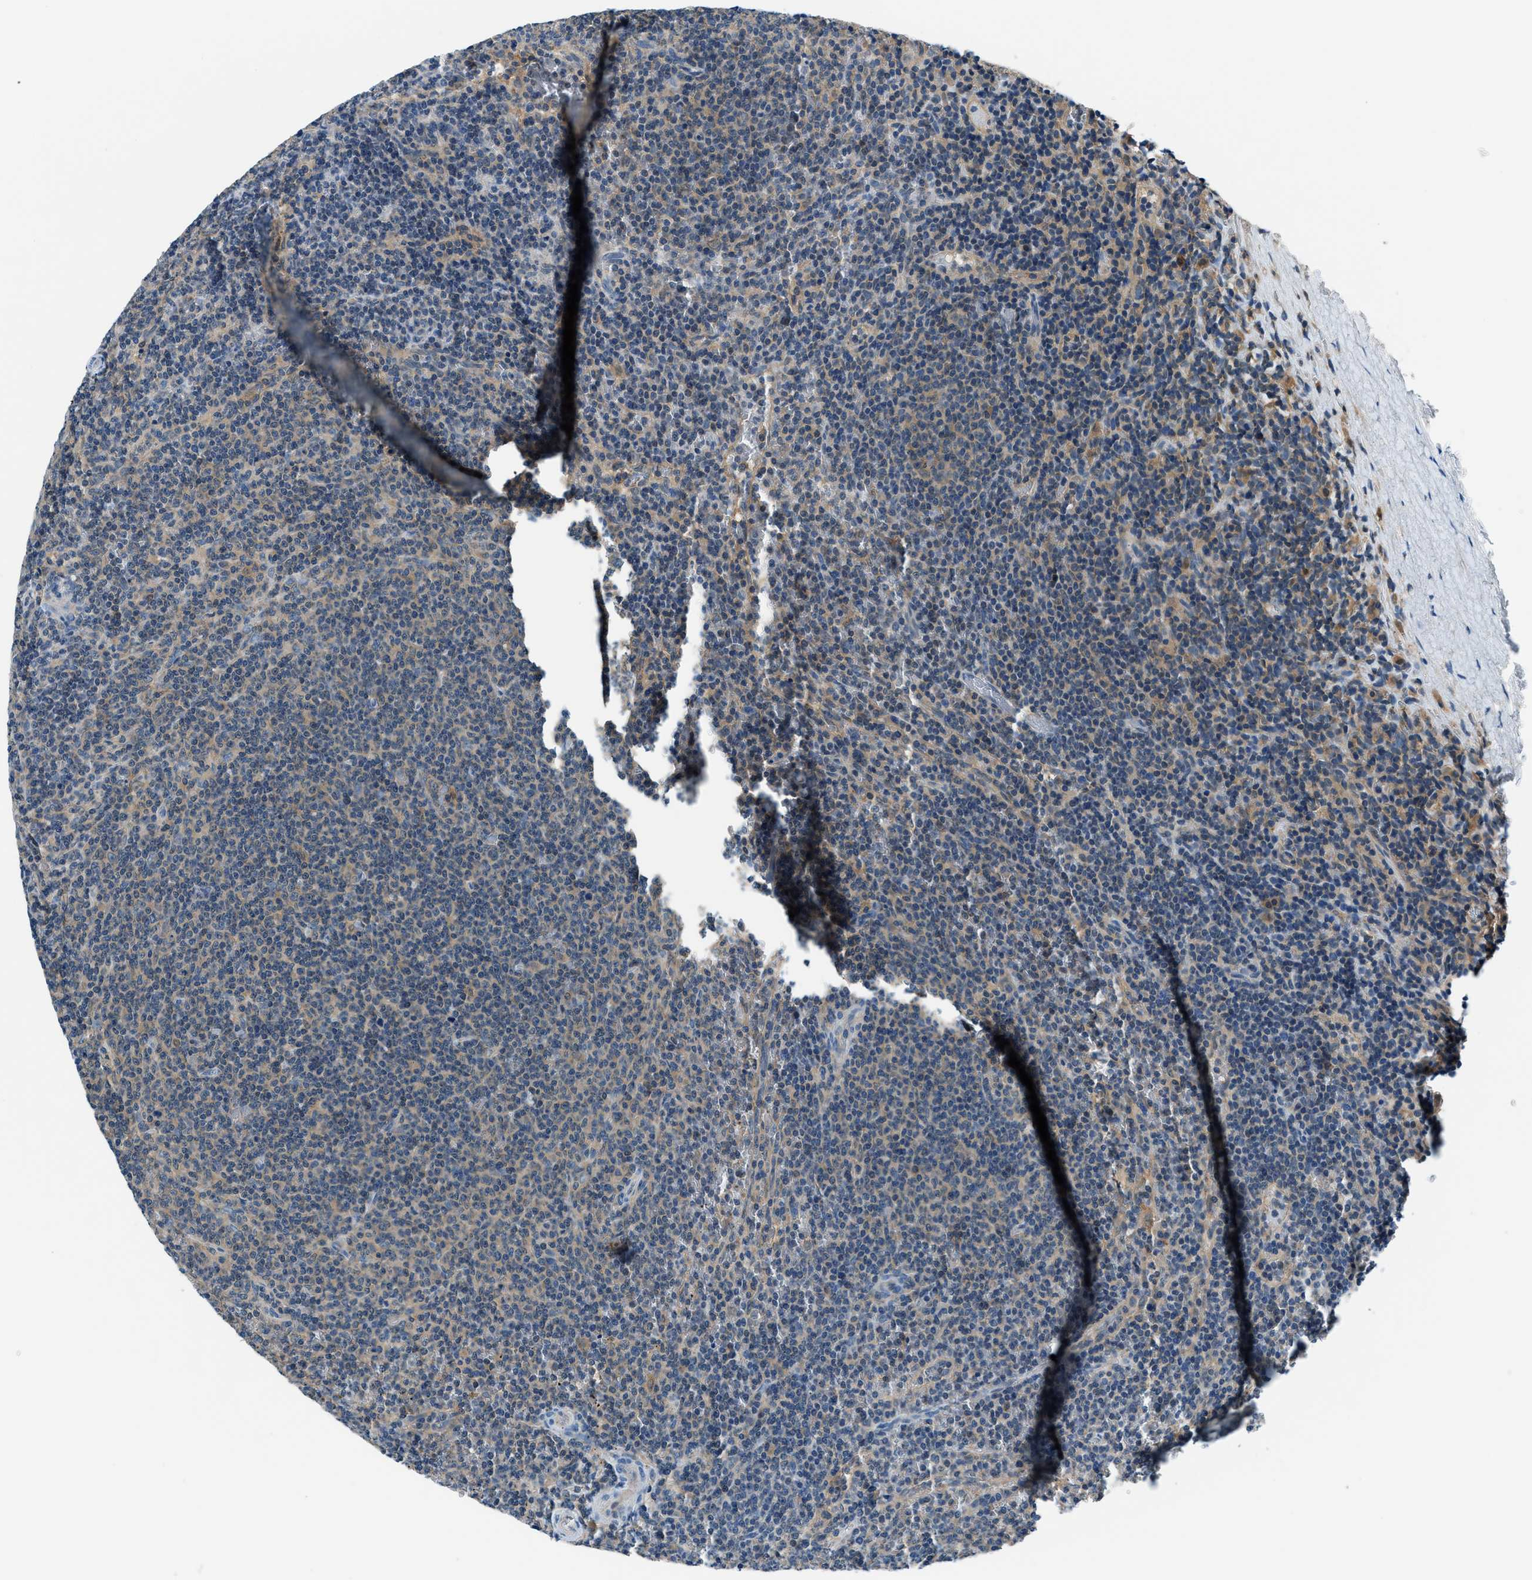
{"staining": {"intensity": "weak", "quantity": "<25%", "location": "cytoplasmic/membranous"}, "tissue": "lymphoma", "cell_type": "Tumor cells", "image_type": "cancer", "snomed": [{"axis": "morphology", "description": "Malignant lymphoma, non-Hodgkin's type, Low grade"}, {"axis": "topography", "description": "Spleen"}], "caption": "Tumor cells show no significant protein staining in malignant lymphoma, non-Hodgkin's type (low-grade).", "gene": "ACP1", "patient": {"sex": "female", "age": 50}}